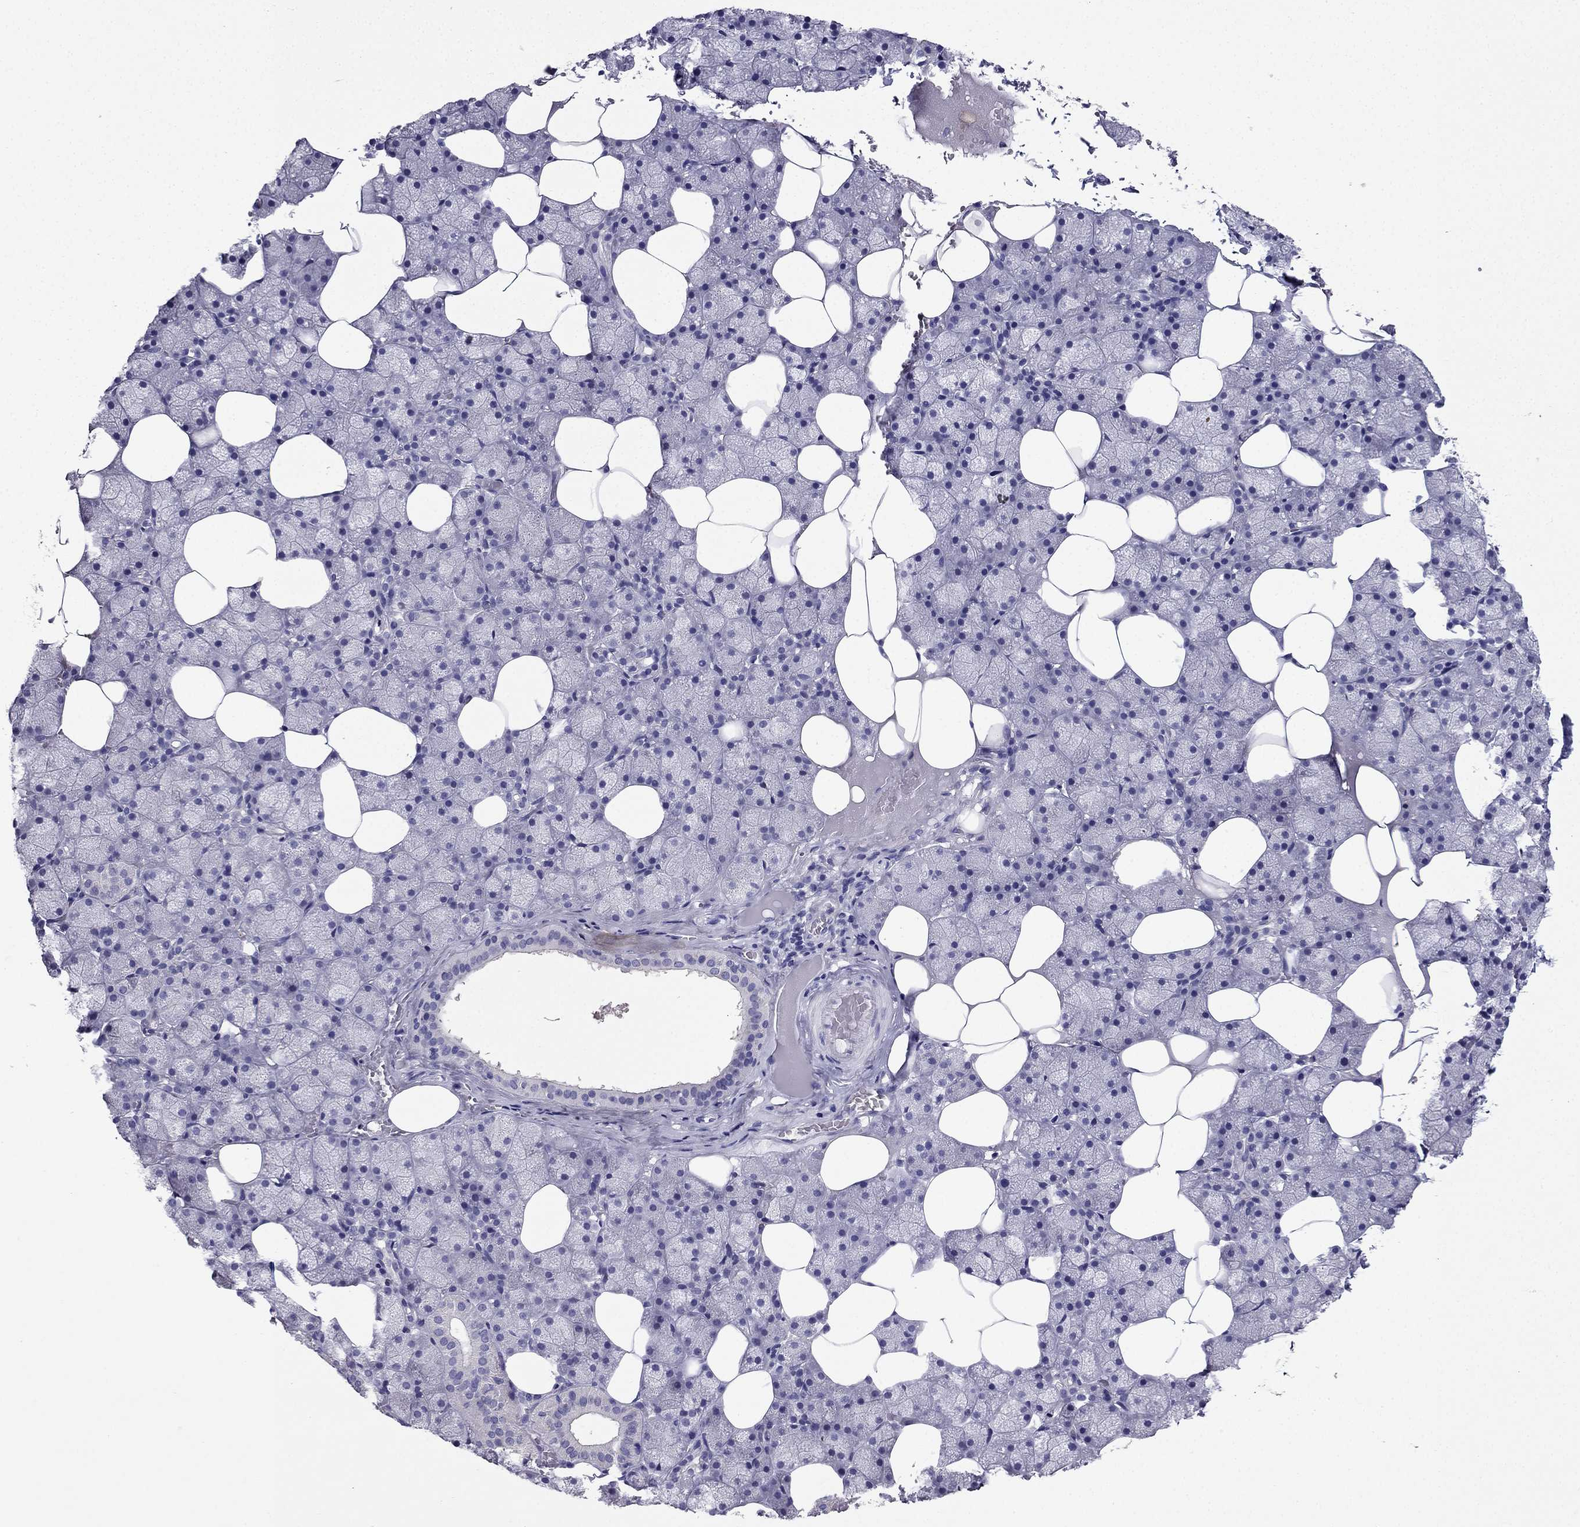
{"staining": {"intensity": "negative", "quantity": "none", "location": "none"}, "tissue": "salivary gland", "cell_type": "Glandular cells", "image_type": "normal", "snomed": [{"axis": "morphology", "description": "Normal tissue, NOS"}, {"axis": "topography", "description": "Salivary gland"}], "caption": "Human salivary gland stained for a protein using immunohistochemistry (IHC) displays no positivity in glandular cells.", "gene": "PTH", "patient": {"sex": "male", "age": 38}}